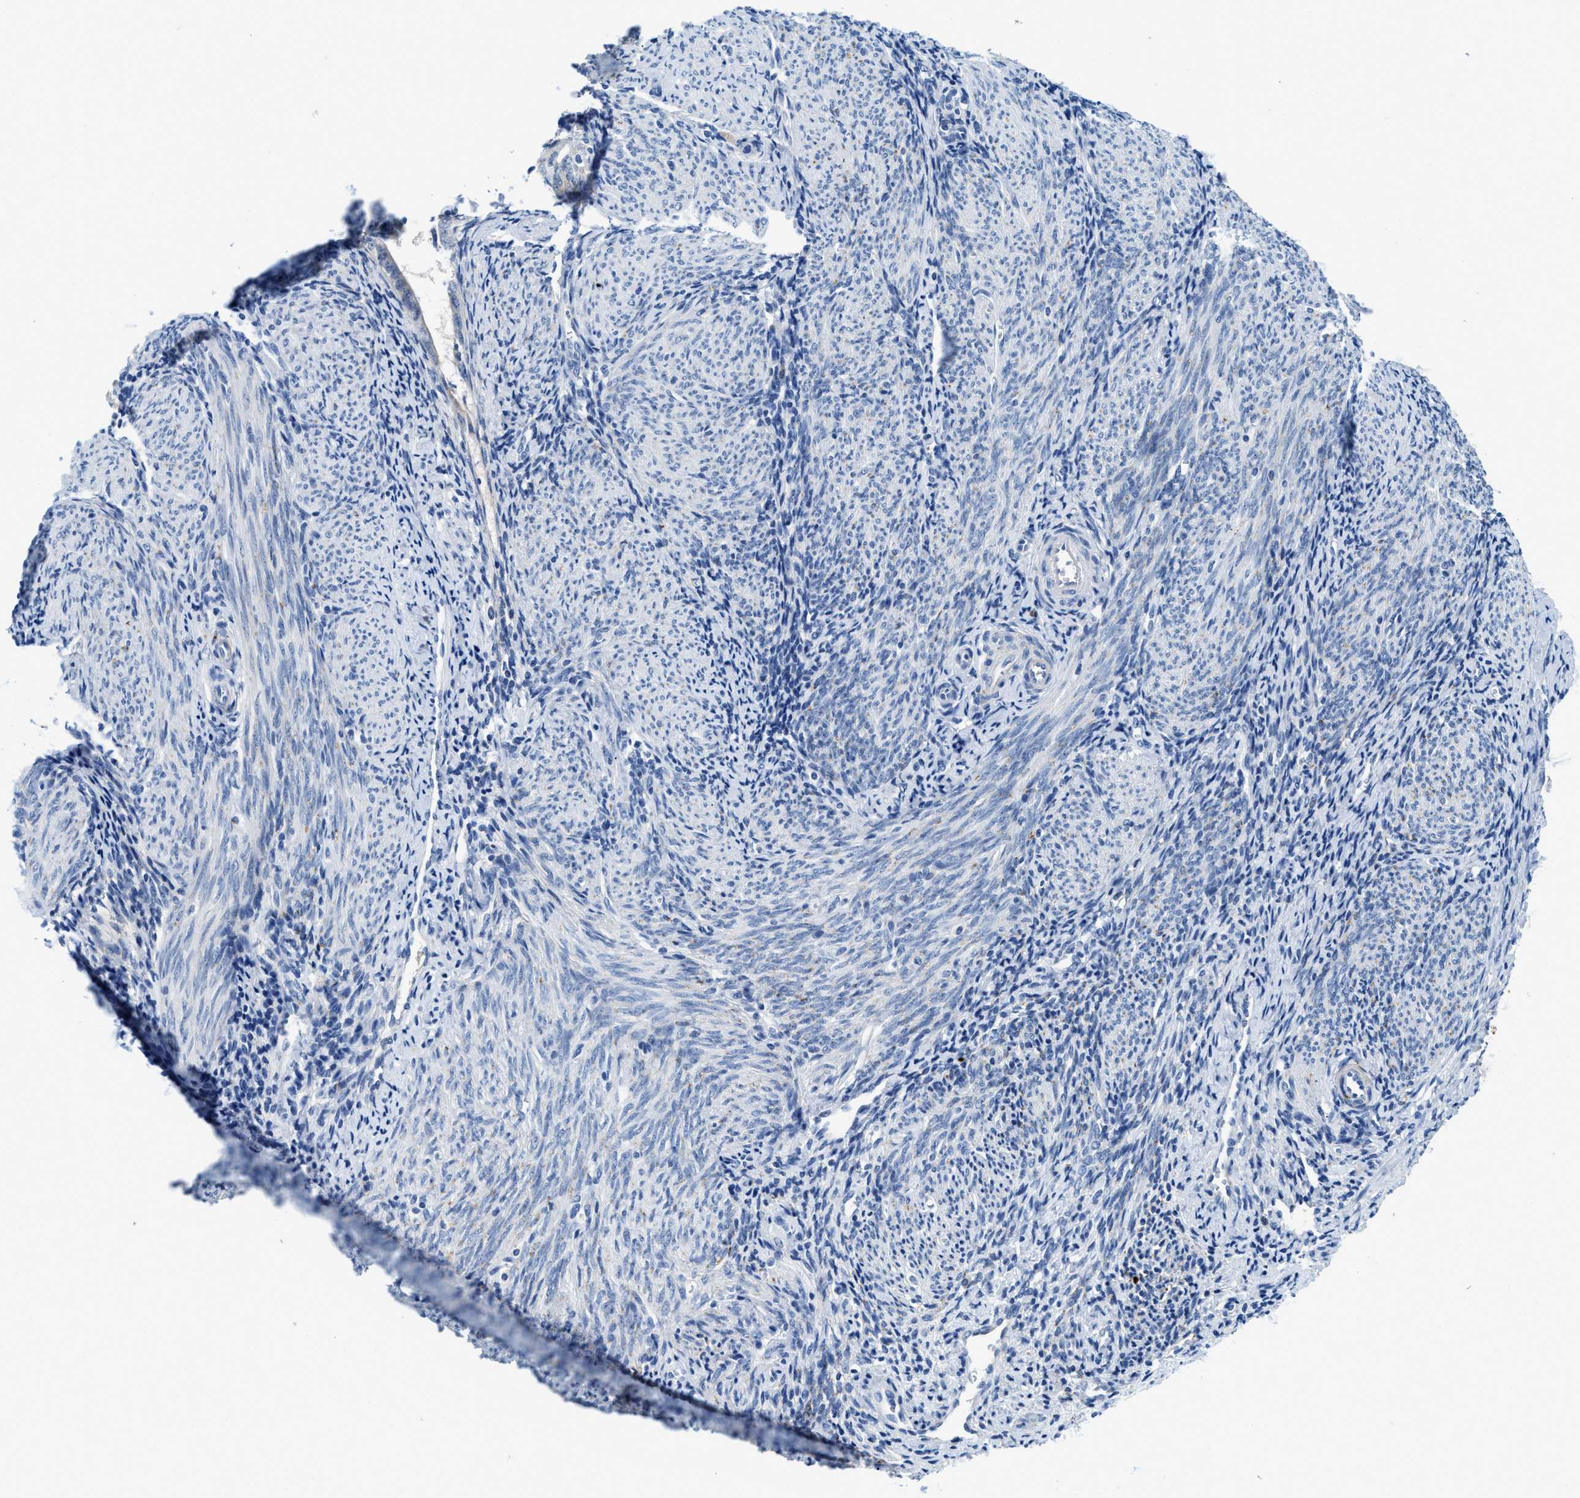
{"staining": {"intensity": "negative", "quantity": "none", "location": "none"}, "tissue": "endometrium", "cell_type": "Cells in endometrial stroma", "image_type": "normal", "snomed": [{"axis": "morphology", "description": "Normal tissue, NOS"}, {"axis": "topography", "description": "Endometrium"}], "caption": "Endometrium was stained to show a protein in brown. There is no significant staining in cells in endometrial stroma. (DAB IHC with hematoxylin counter stain).", "gene": "TSPAN3", "patient": {"sex": "female", "age": 50}}